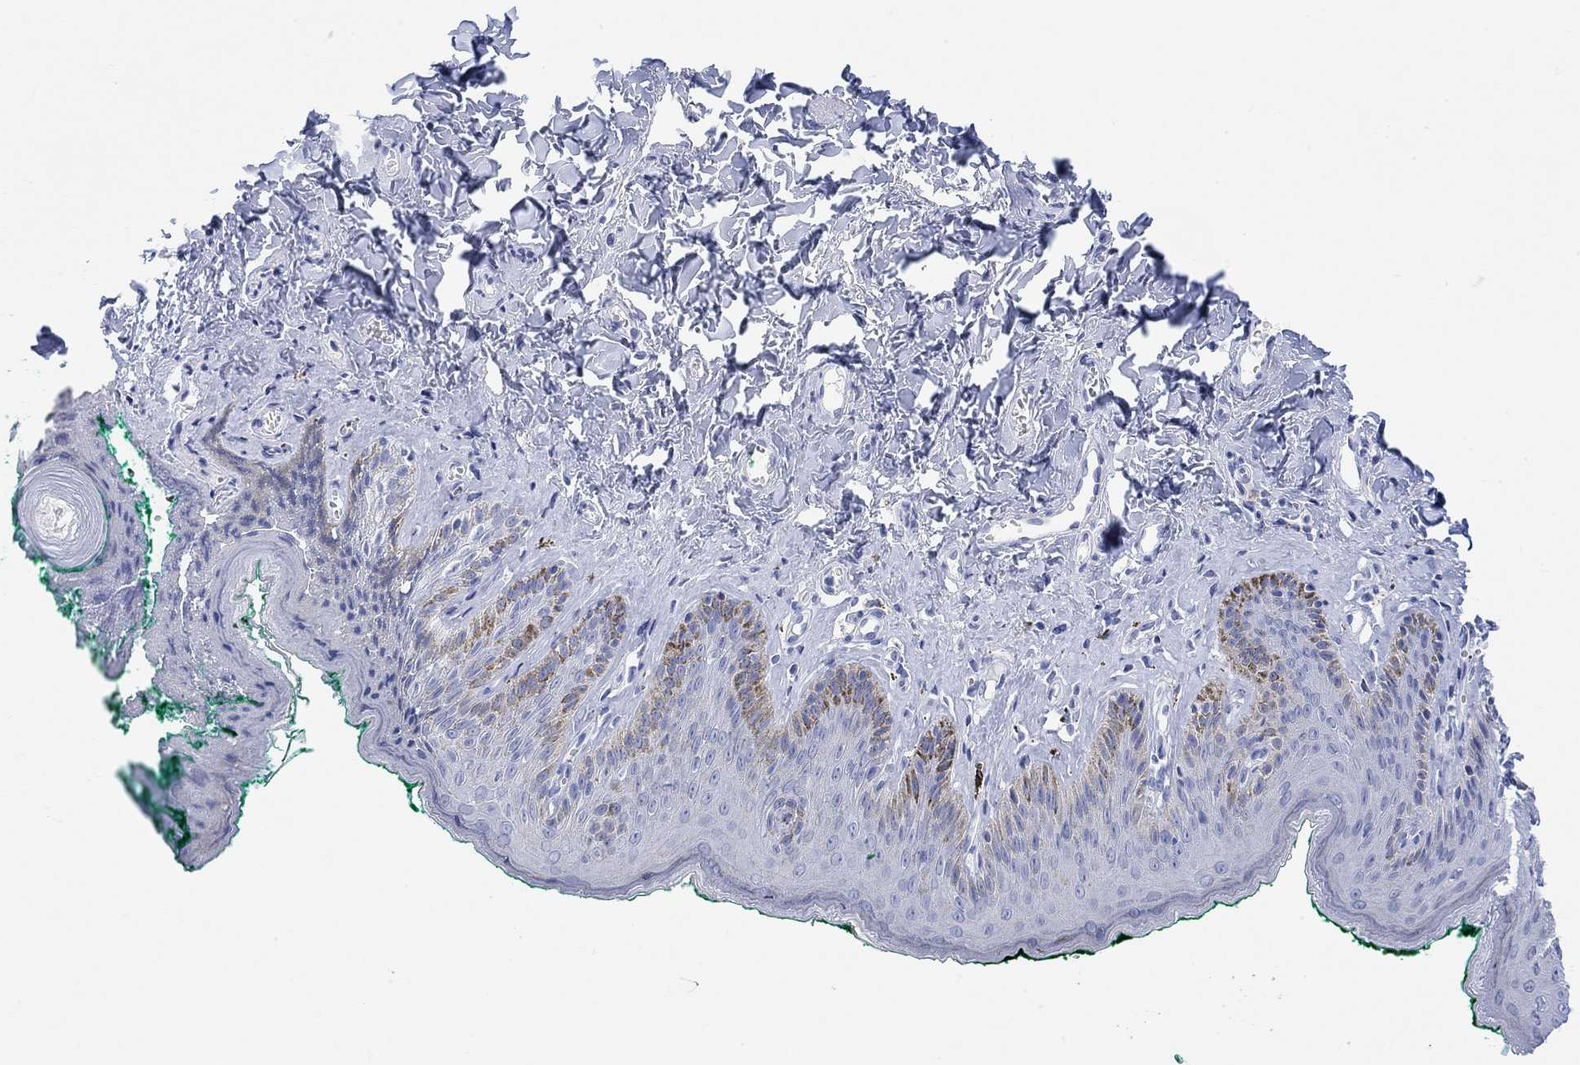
{"staining": {"intensity": "negative", "quantity": "none", "location": "none"}, "tissue": "skin", "cell_type": "Epidermal cells", "image_type": "normal", "snomed": [{"axis": "morphology", "description": "Normal tissue, NOS"}, {"axis": "topography", "description": "Vulva"}], "caption": "The photomicrograph demonstrates no significant staining in epidermal cells of skin.", "gene": "XIRP2", "patient": {"sex": "female", "age": 66}}